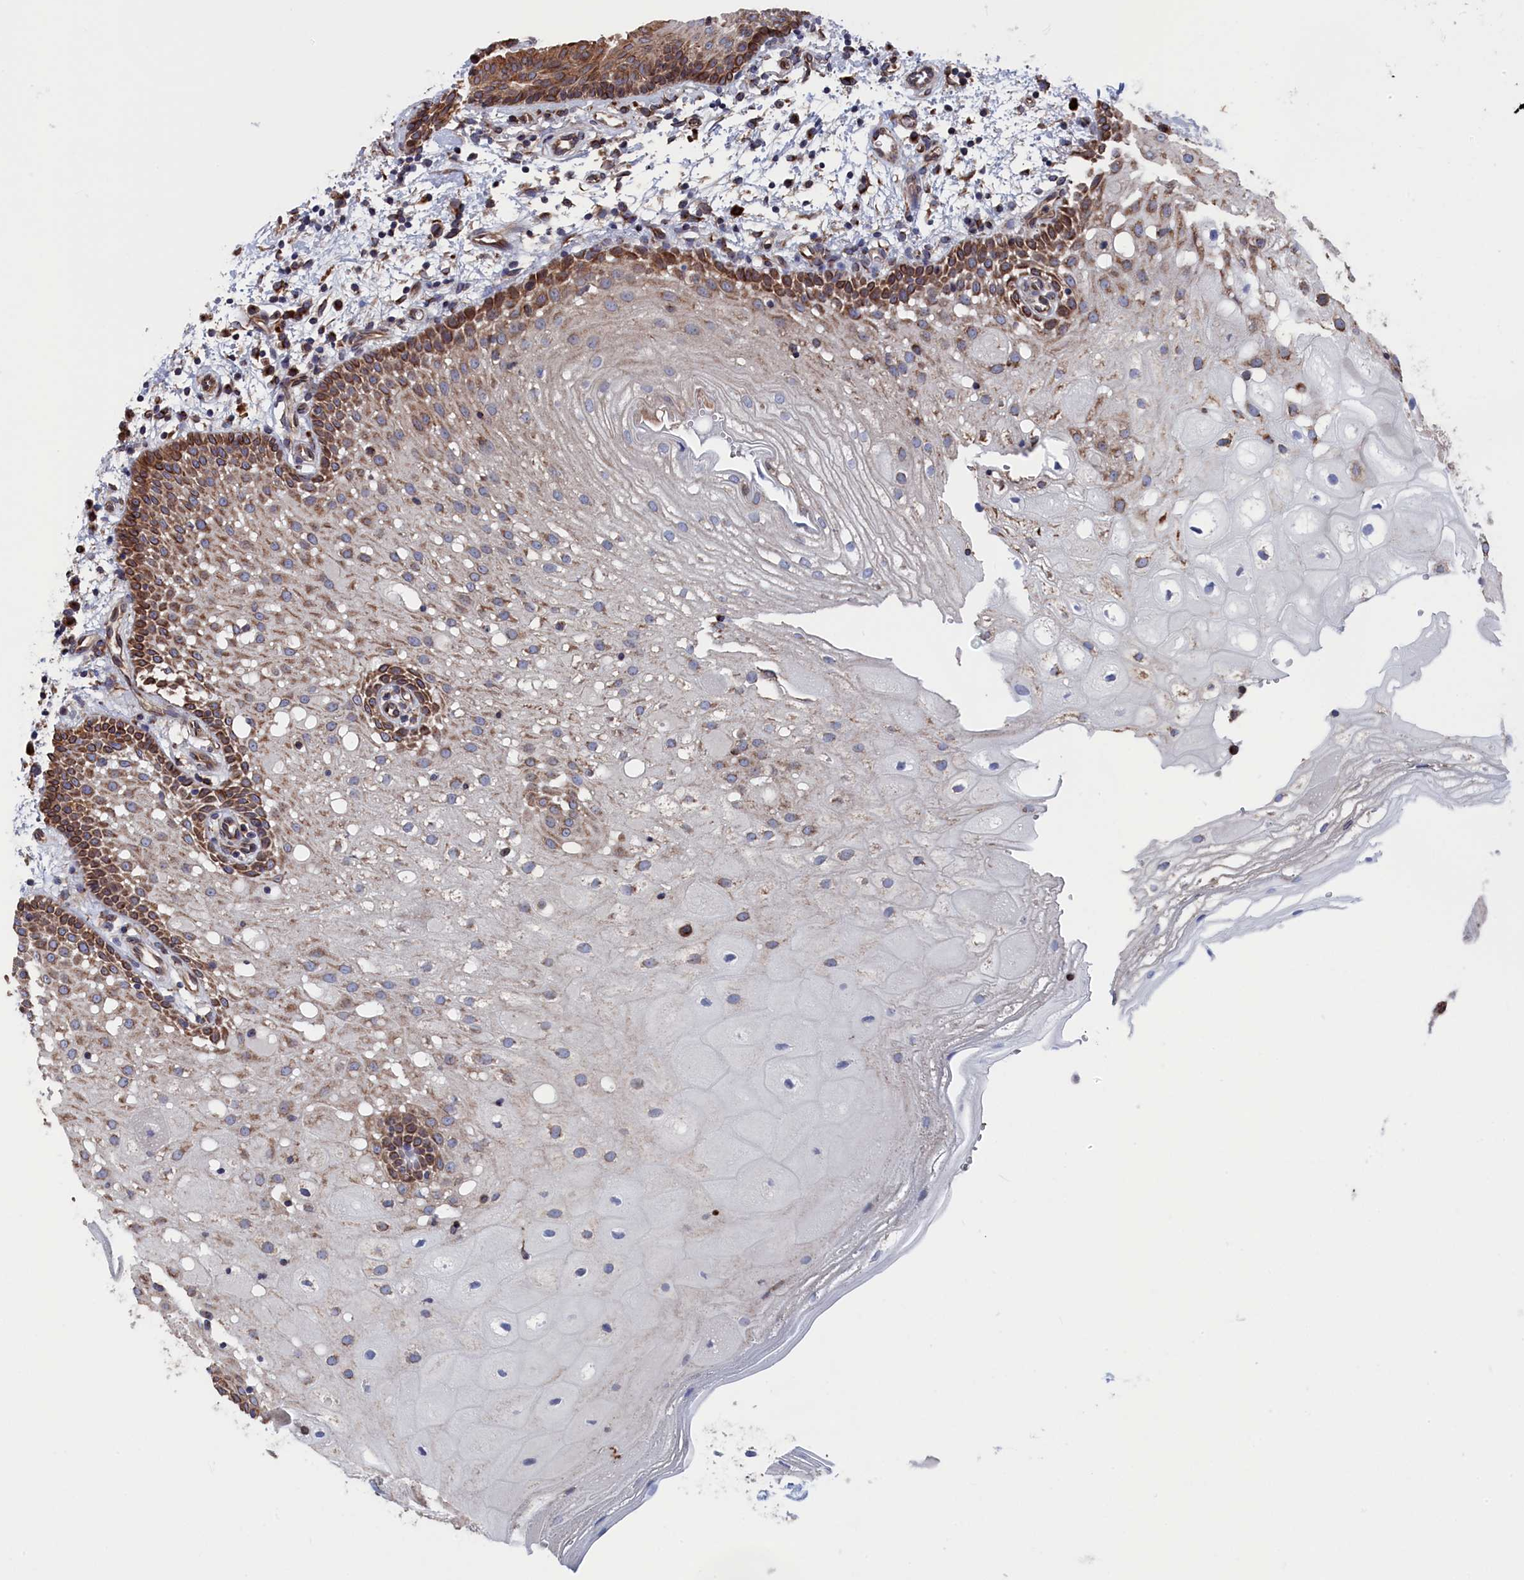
{"staining": {"intensity": "moderate", "quantity": "25%-75%", "location": "cytoplasmic/membranous"}, "tissue": "oral mucosa", "cell_type": "Squamous epithelial cells", "image_type": "normal", "snomed": [{"axis": "morphology", "description": "Normal tissue, NOS"}, {"axis": "topography", "description": "Oral tissue"}], "caption": "Protein expression by IHC exhibits moderate cytoplasmic/membranous expression in approximately 25%-75% of squamous epithelial cells in benign oral mucosa.", "gene": "NUTF2", "patient": {"sex": "male", "age": 74}}